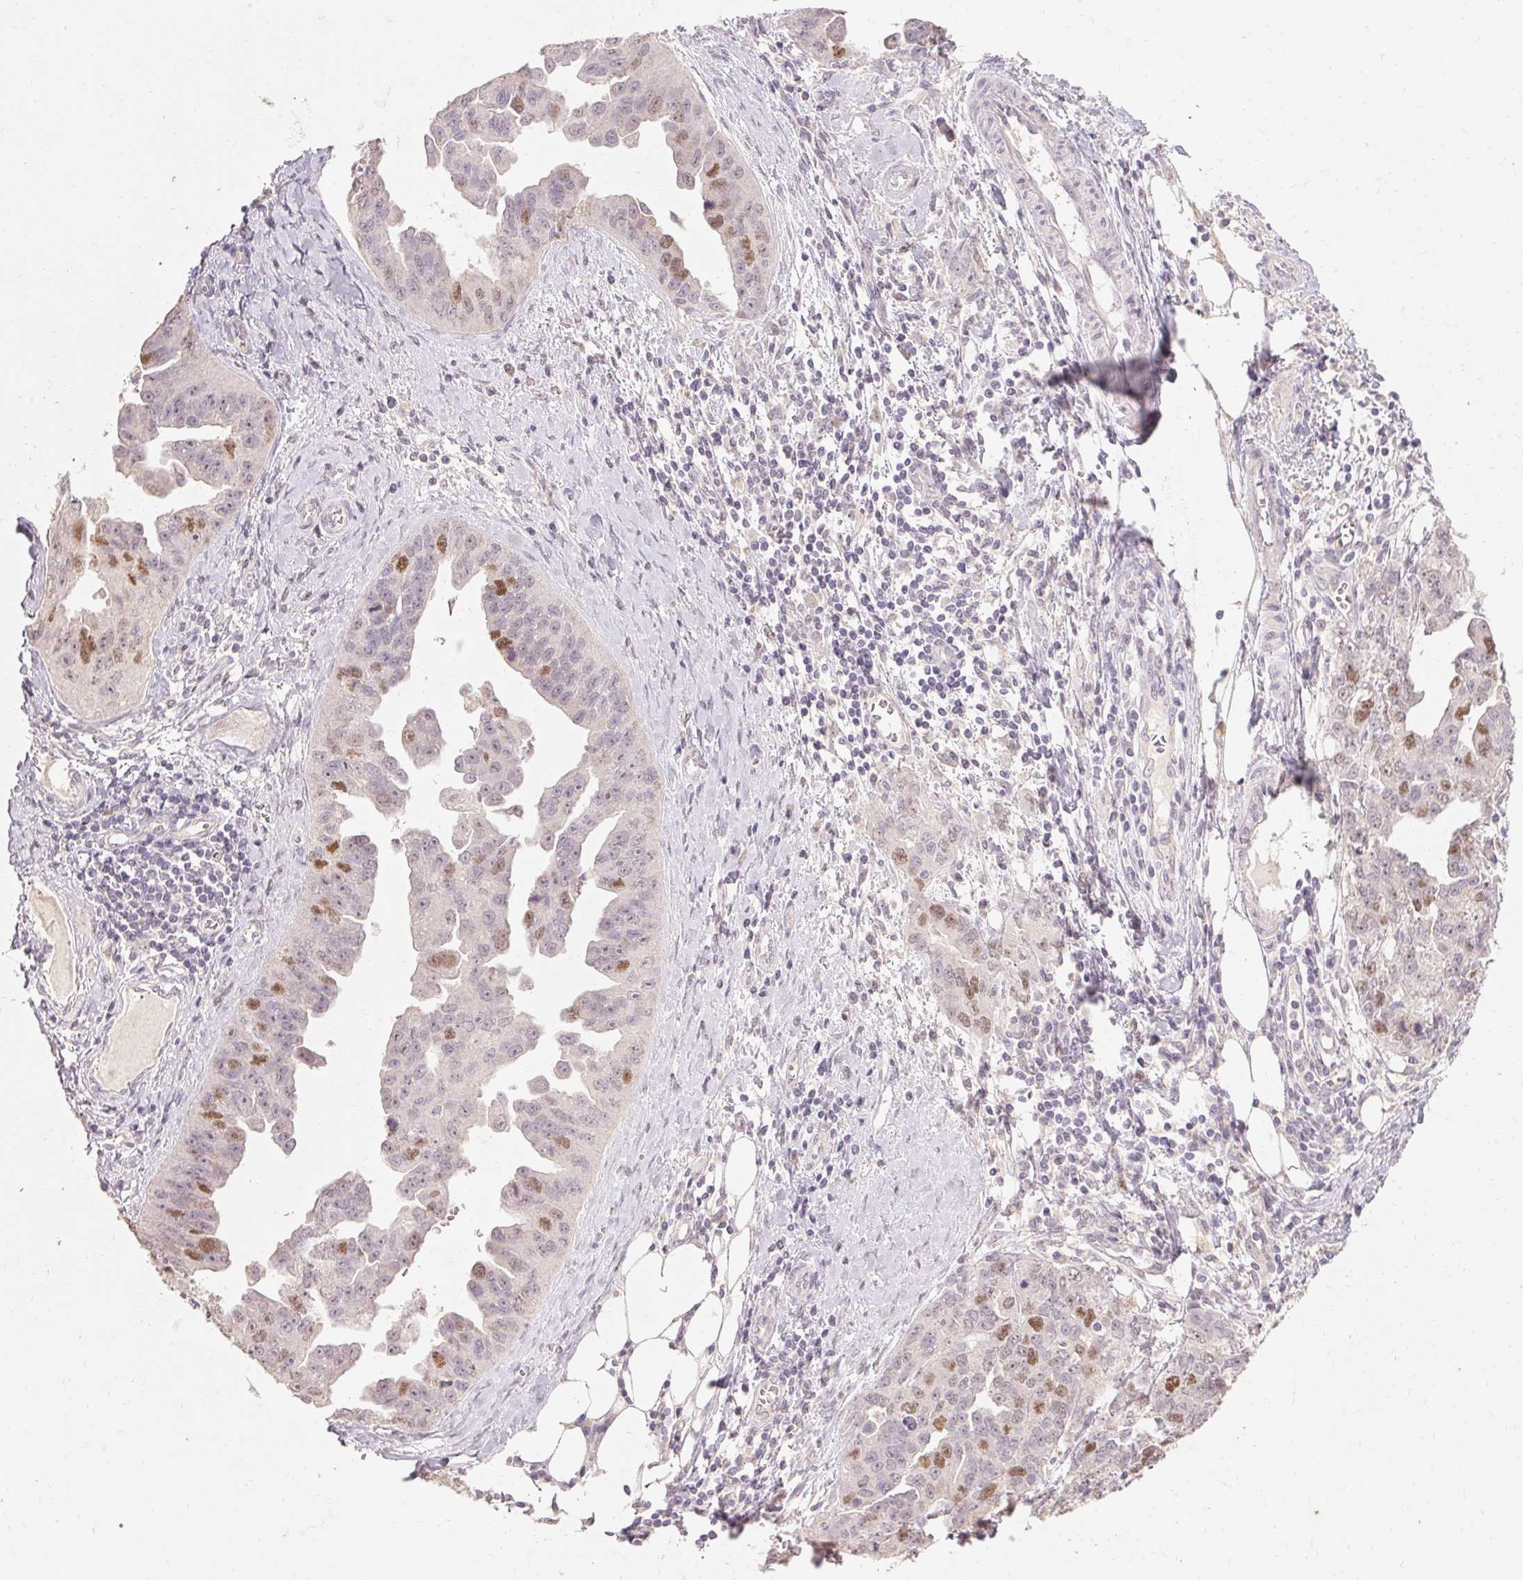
{"staining": {"intensity": "moderate", "quantity": "<25%", "location": "nuclear"}, "tissue": "ovarian cancer", "cell_type": "Tumor cells", "image_type": "cancer", "snomed": [{"axis": "morphology", "description": "Cystadenocarcinoma, serous, NOS"}, {"axis": "topography", "description": "Ovary"}], "caption": "About <25% of tumor cells in ovarian cancer (serous cystadenocarcinoma) display moderate nuclear protein positivity as visualized by brown immunohistochemical staining.", "gene": "SKP2", "patient": {"sex": "female", "age": 75}}